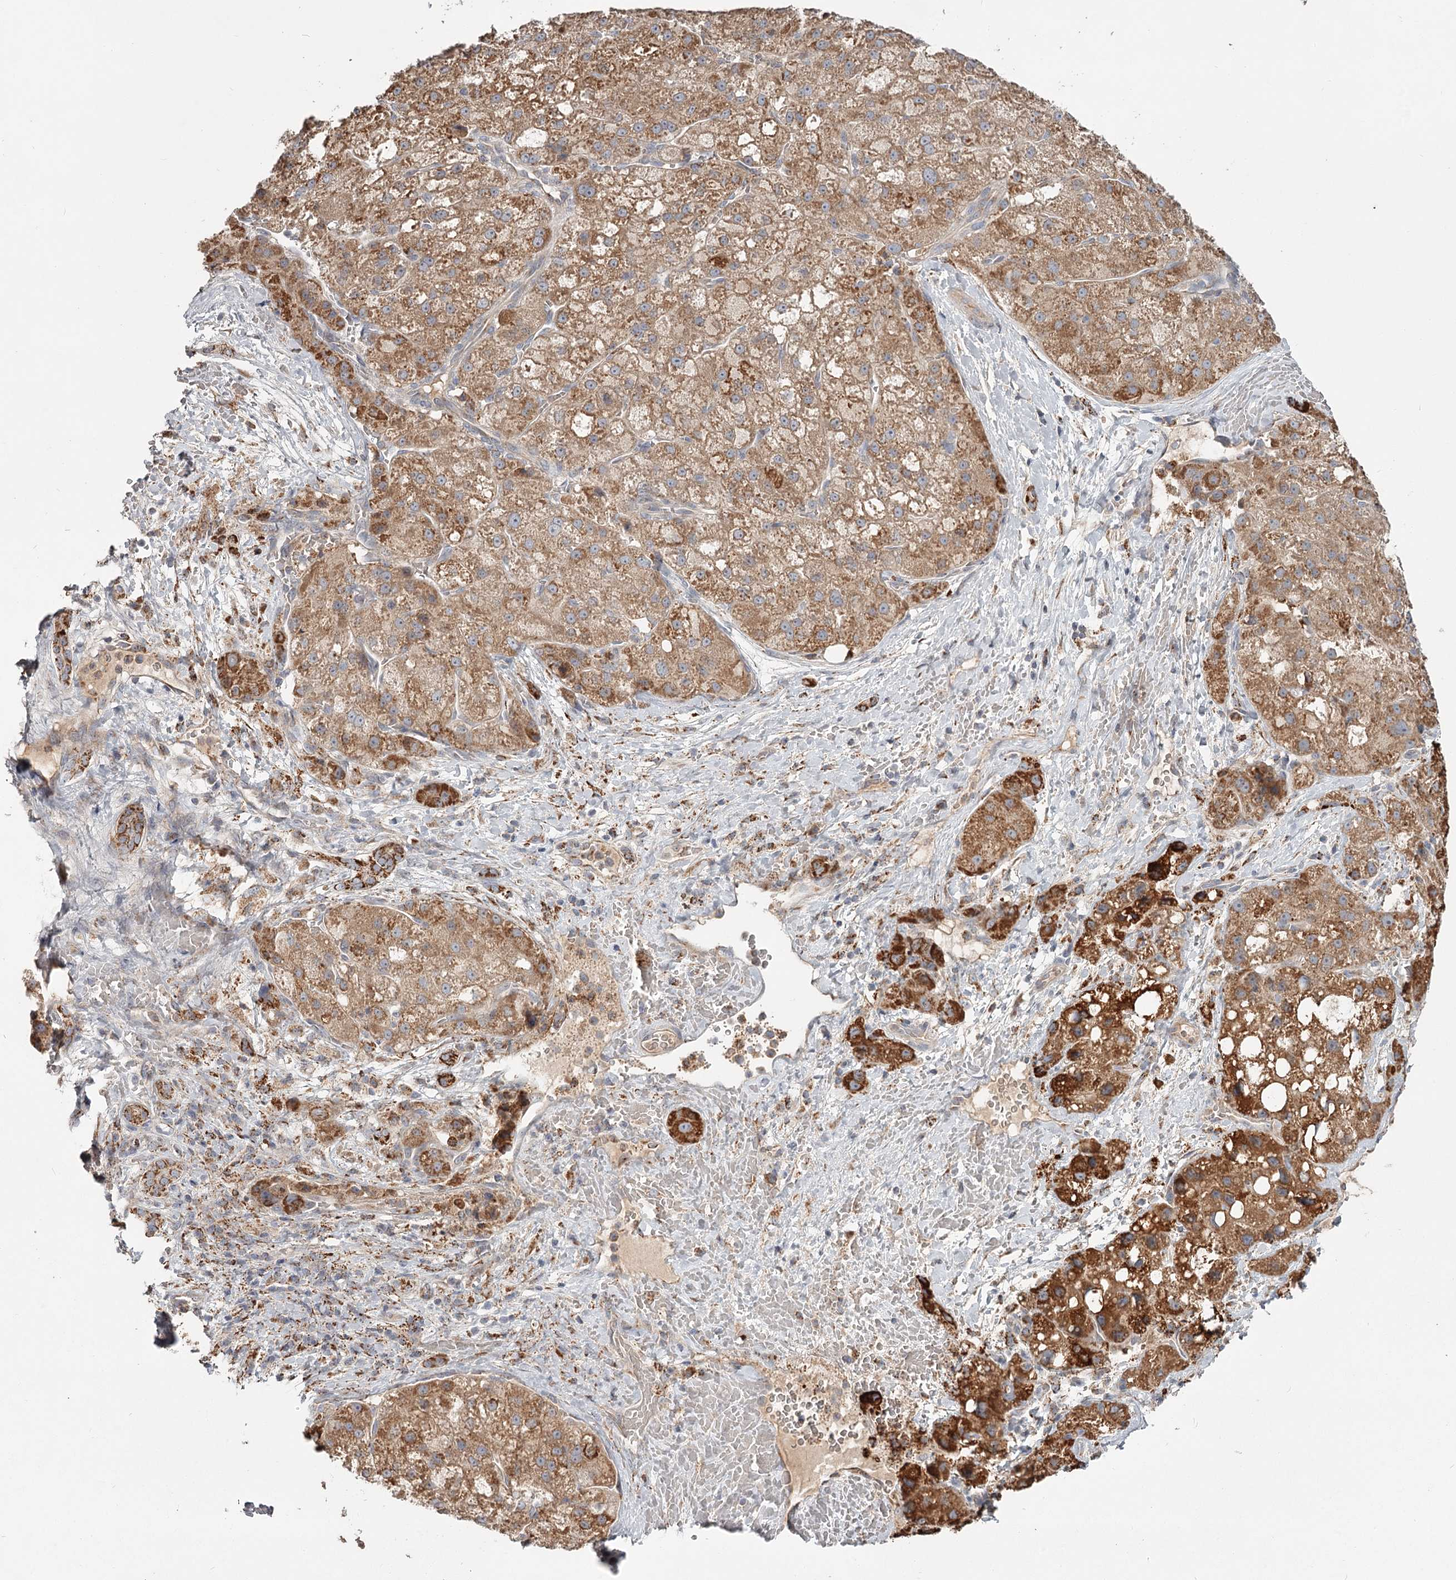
{"staining": {"intensity": "moderate", "quantity": ">75%", "location": "cytoplasmic/membranous"}, "tissue": "liver cancer", "cell_type": "Tumor cells", "image_type": "cancer", "snomed": [{"axis": "morphology", "description": "Normal tissue, NOS"}, {"axis": "morphology", "description": "Carcinoma, Hepatocellular, NOS"}, {"axis": "topography", "description": "Liver"}], "caption": "Human liver cancer (hepatocellular carcinoma) stained with a protein marker shows moderate staining in tumor cells.", "gene": "CDC123", "patient": {"sex": "male", "age": 57}}